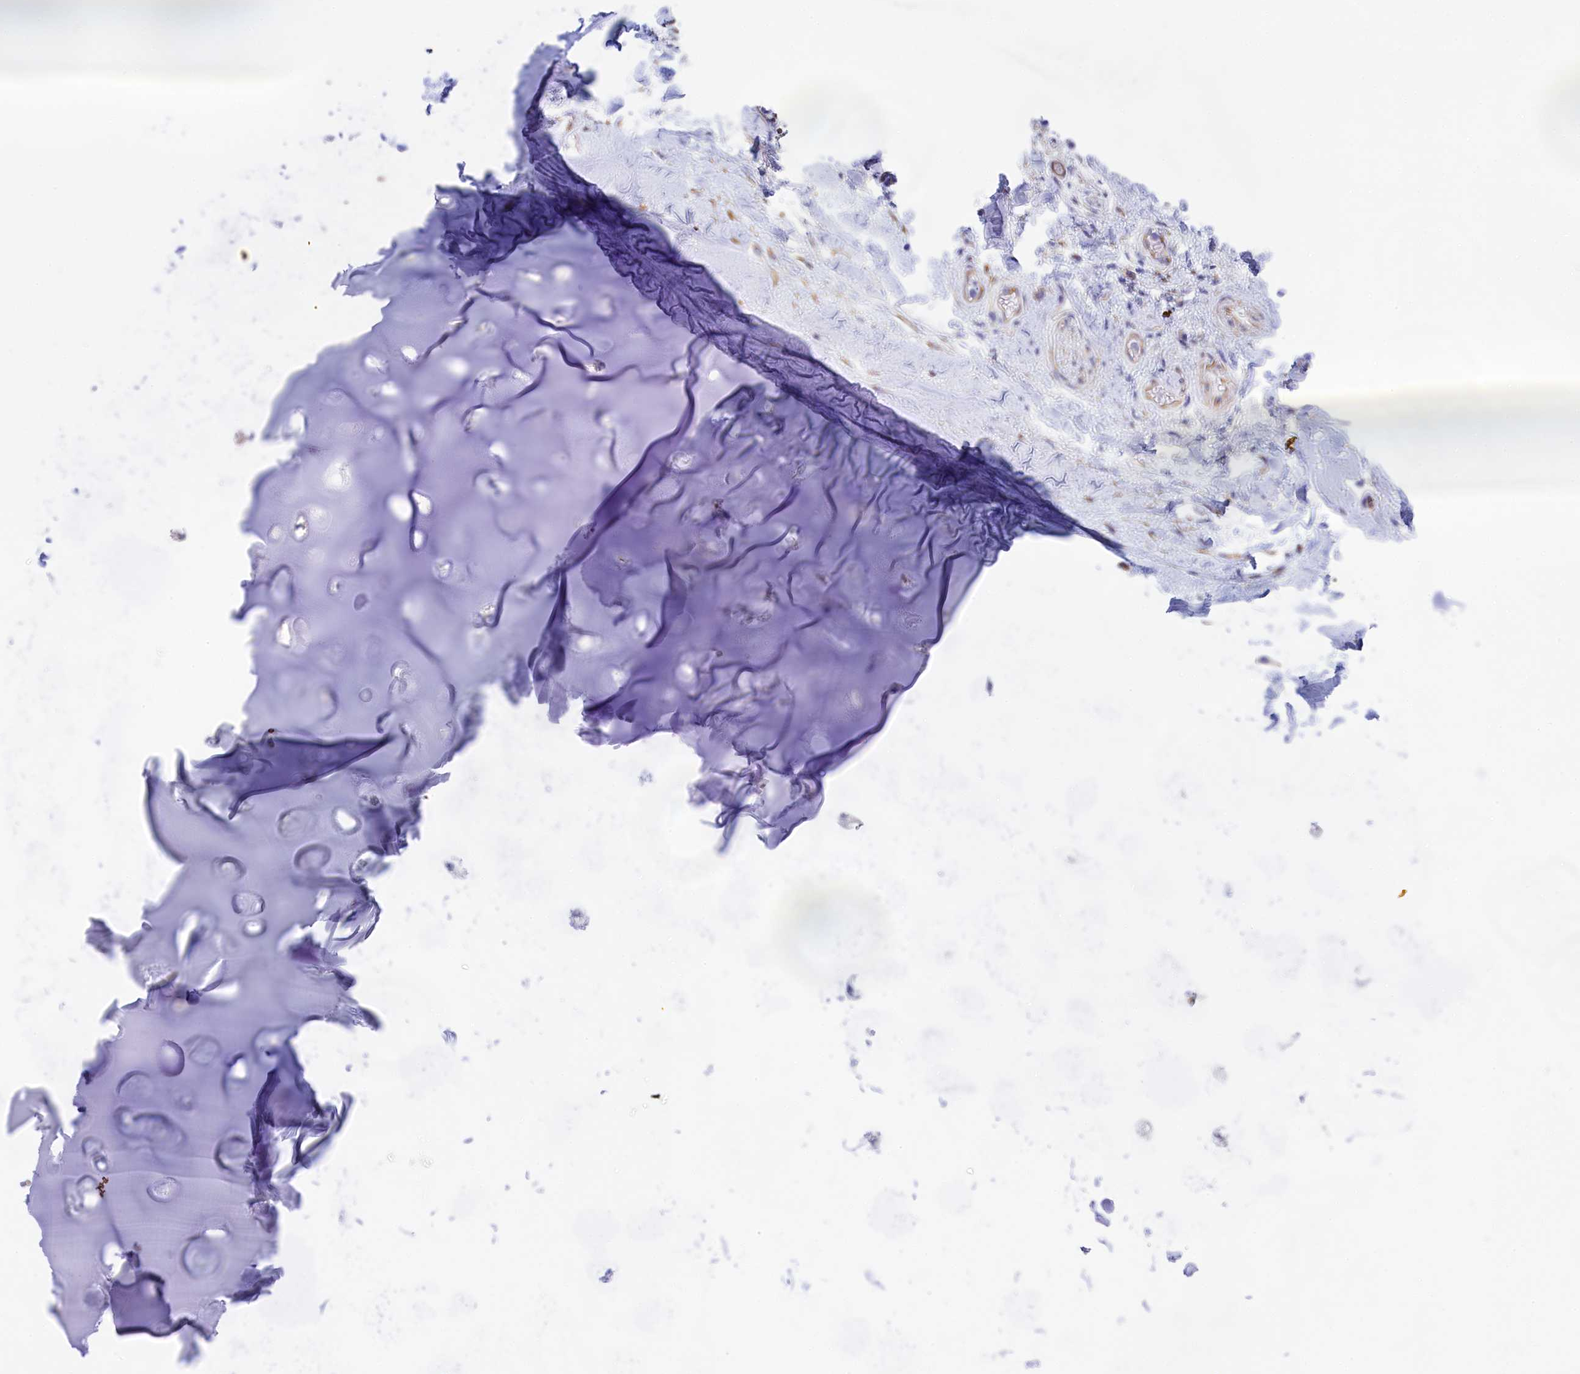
{"staining": {"intensity": "negative", "quantity": "none", "location": "none"}, "tissue": "adipose tissue", "cell_type": "Adipocytes", "image_type": "normal", "snomed": [{"axis": "morphology", "description": "Normal tissue, NOS"}, {"axis": "topography", "description": "Lymph node"}, {"axis": "topography", "description": "Cartilage tissue"}, {"axis": "topography", "description": "Bronchus"}], "caption": "This is a photomicrograph of IHC staining of unremarkable adipose tissue, which shows no positivity in adipocytes. (Immunohistochemistry (ihc), brightfield microscopy, high magnification).", "gene": "TACSTD2", "patient": {"sex": "male", "age": 63}}